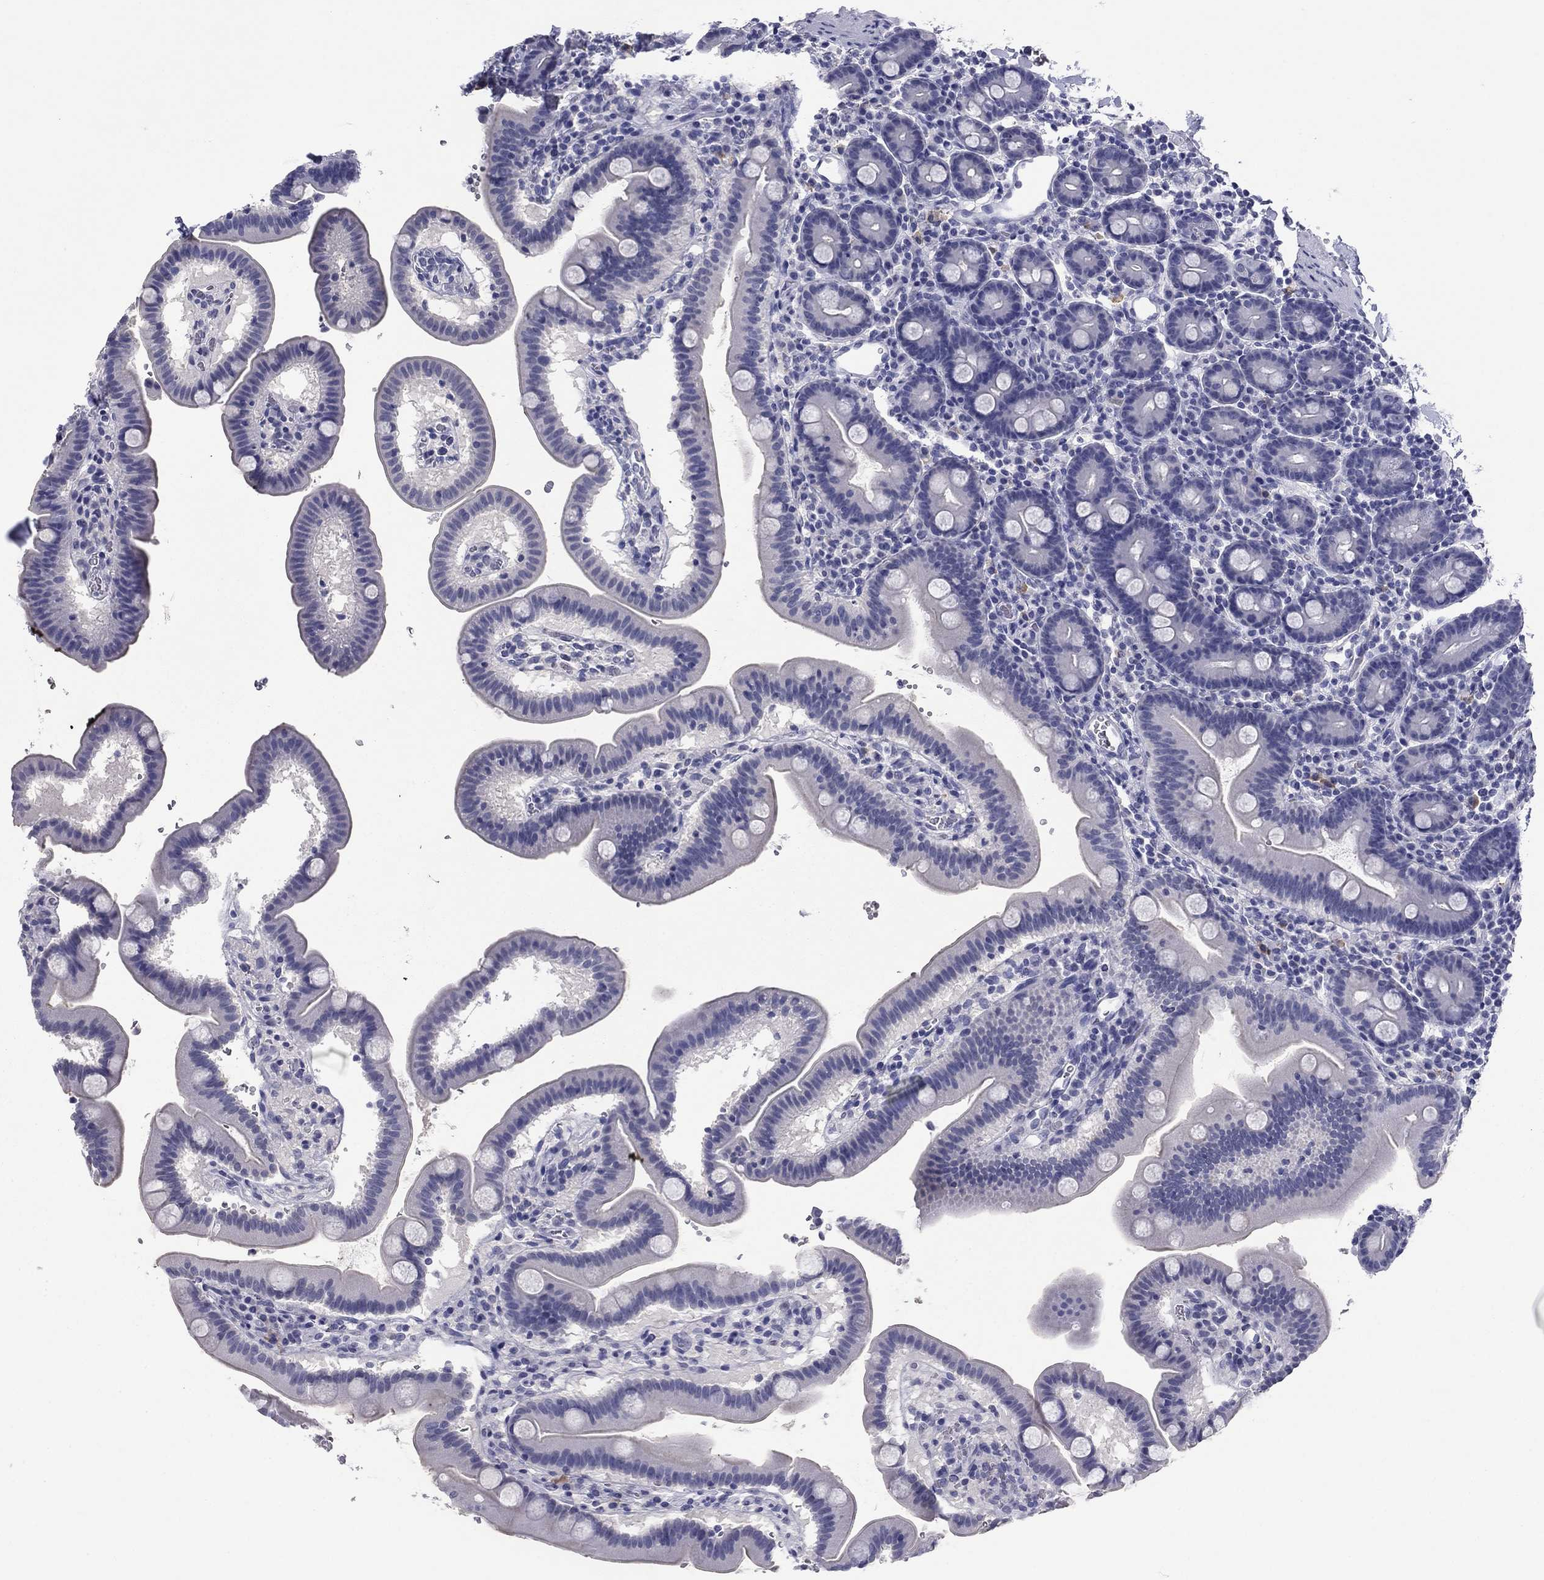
{"staining": {"intensity": "negative", "quantity": "none", "location": "none"}, "tissue": "duodenum", "cell_type": "Glandular cells", "image_type": "normal", "snomed": [{"axis": "morphology", "description": "Normal tissue, NOS"}, {"axis": "topography", "description": "Duodenum"}], "caption": "DAB immunohistochemical staining of benign duodenum shows no significant positivity in glandular cells.", "gene": "HAO1", "patient": {"sex": "male", "age": 59}}